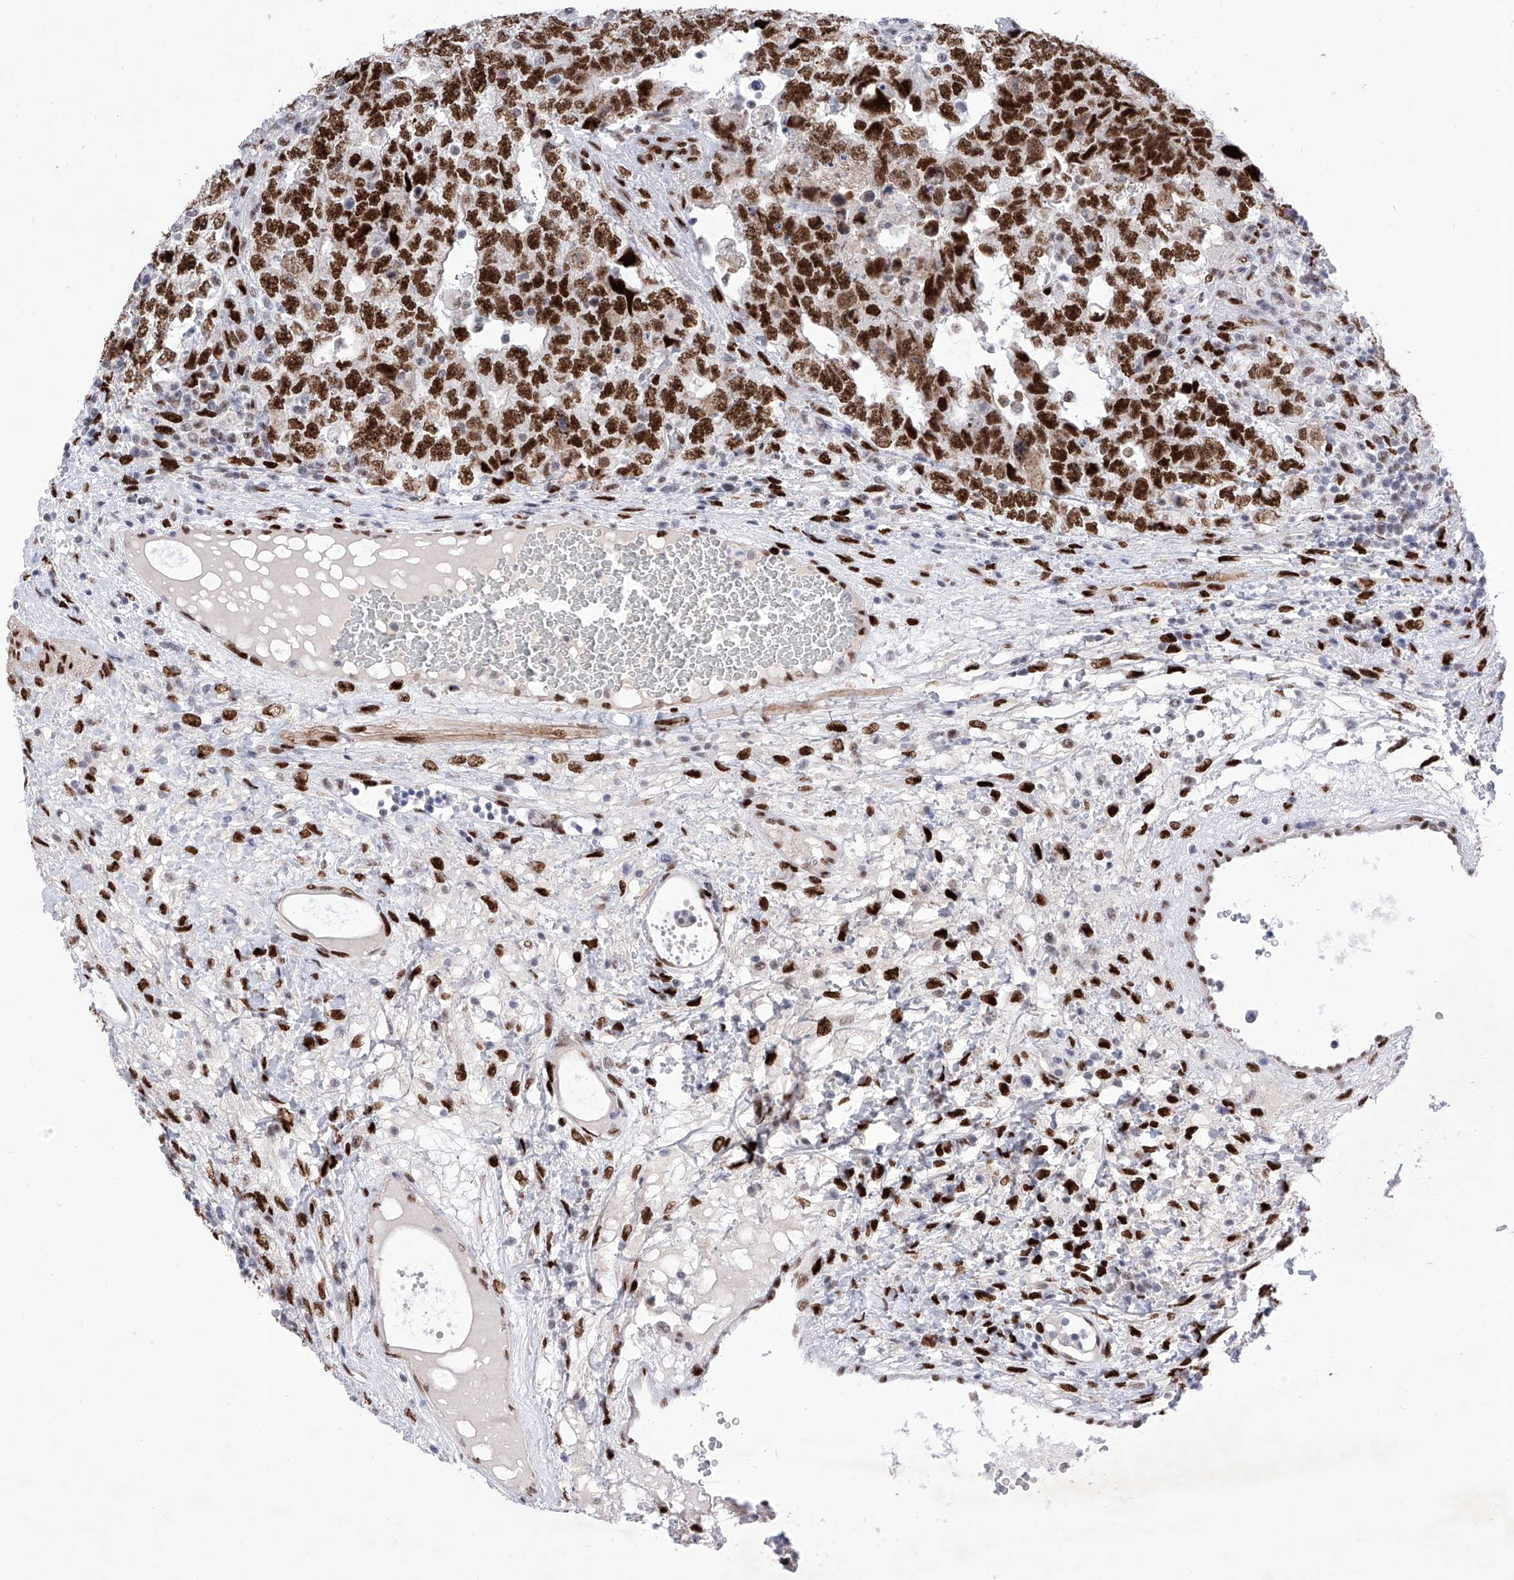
{"staining": {"intensity": "strong", "quantity": ">75%", "location": "nuclear"}, "tissue": "testis cancer", "cell_type": "Tumor cells", "image_type": "cancer", "snomed": [{"axis": "morphology", "description": "Carcinoma, Embryonal, NOS"}, {"axis": "topography", "description": "Testis"}], "caption": "Brown immunohistochemical staining in human testis embryonal carcinoma exhibits strong nuclear positivity in about >75% of tumor cells. (brown staining indicates protein expression, while blue staining denotes nuclei).", "gene": "ATN1", "patient": {"sex": "male", "age": 37}}